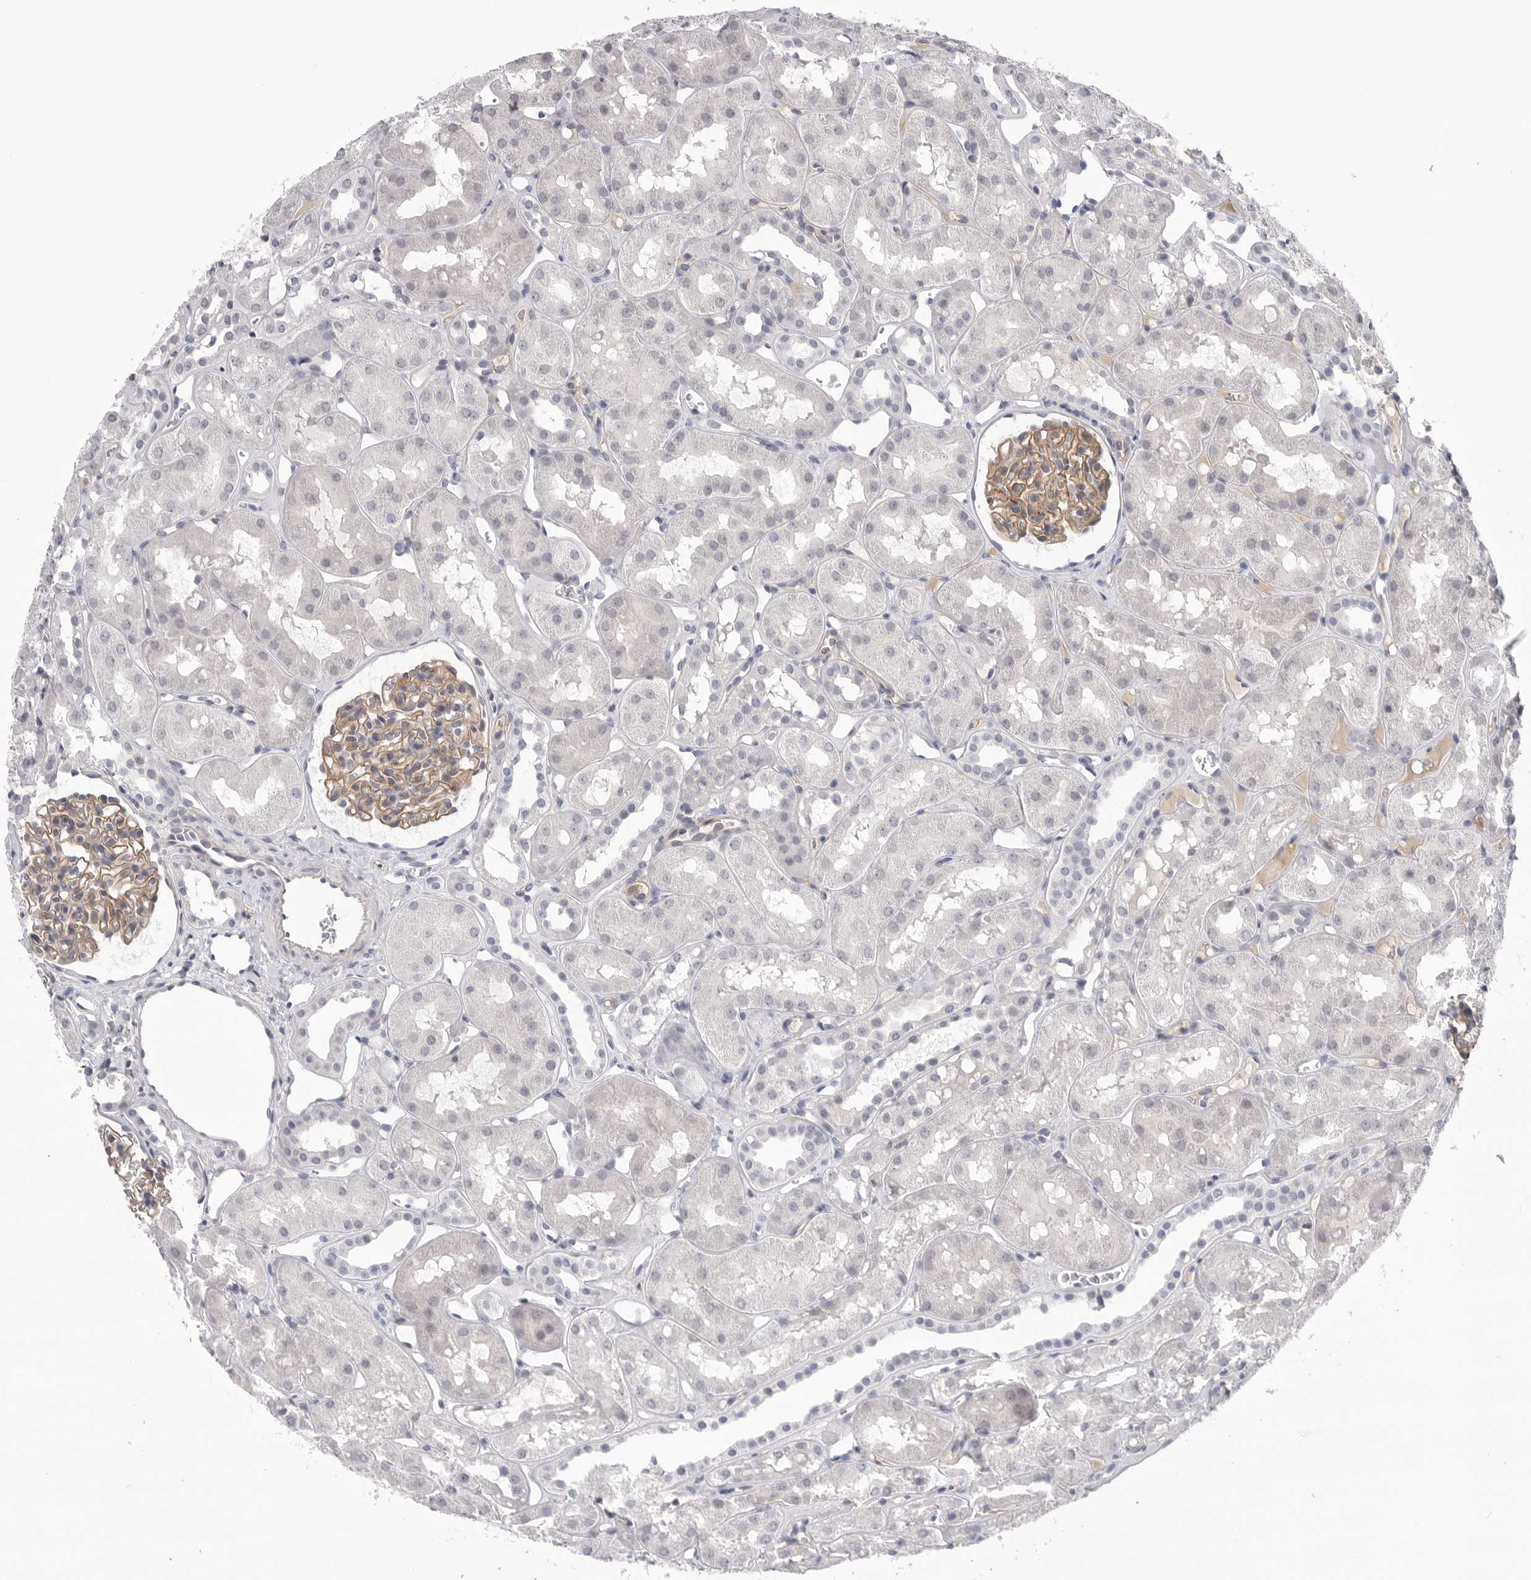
{"staining": {"intensity": "moderate", "quantity": "25%-75%", "location": "cytoplasmic/membranous"}, "tissue": "kidney", "cell_type": "Cells in glomeruli", "image_type": "normal", "snomed": [{"axis": "morphology", "description": "Normal tissue, NOS"}, {"axis": "topography", "description": "Kidney"}], "caption": "Protein staining of unremarkable kidney exhibits moderate cytoplasmic/membranous staining in about 25%-75% of cells in glomeruli. Using DAB (3,3'-diaminobenzidine) (brown) and hematoxylin (blue) stains, captured at high magnification using brightfield microscopy.", "gene": "DLGAP3", "patient": {"sex": "male", "age": 16}}